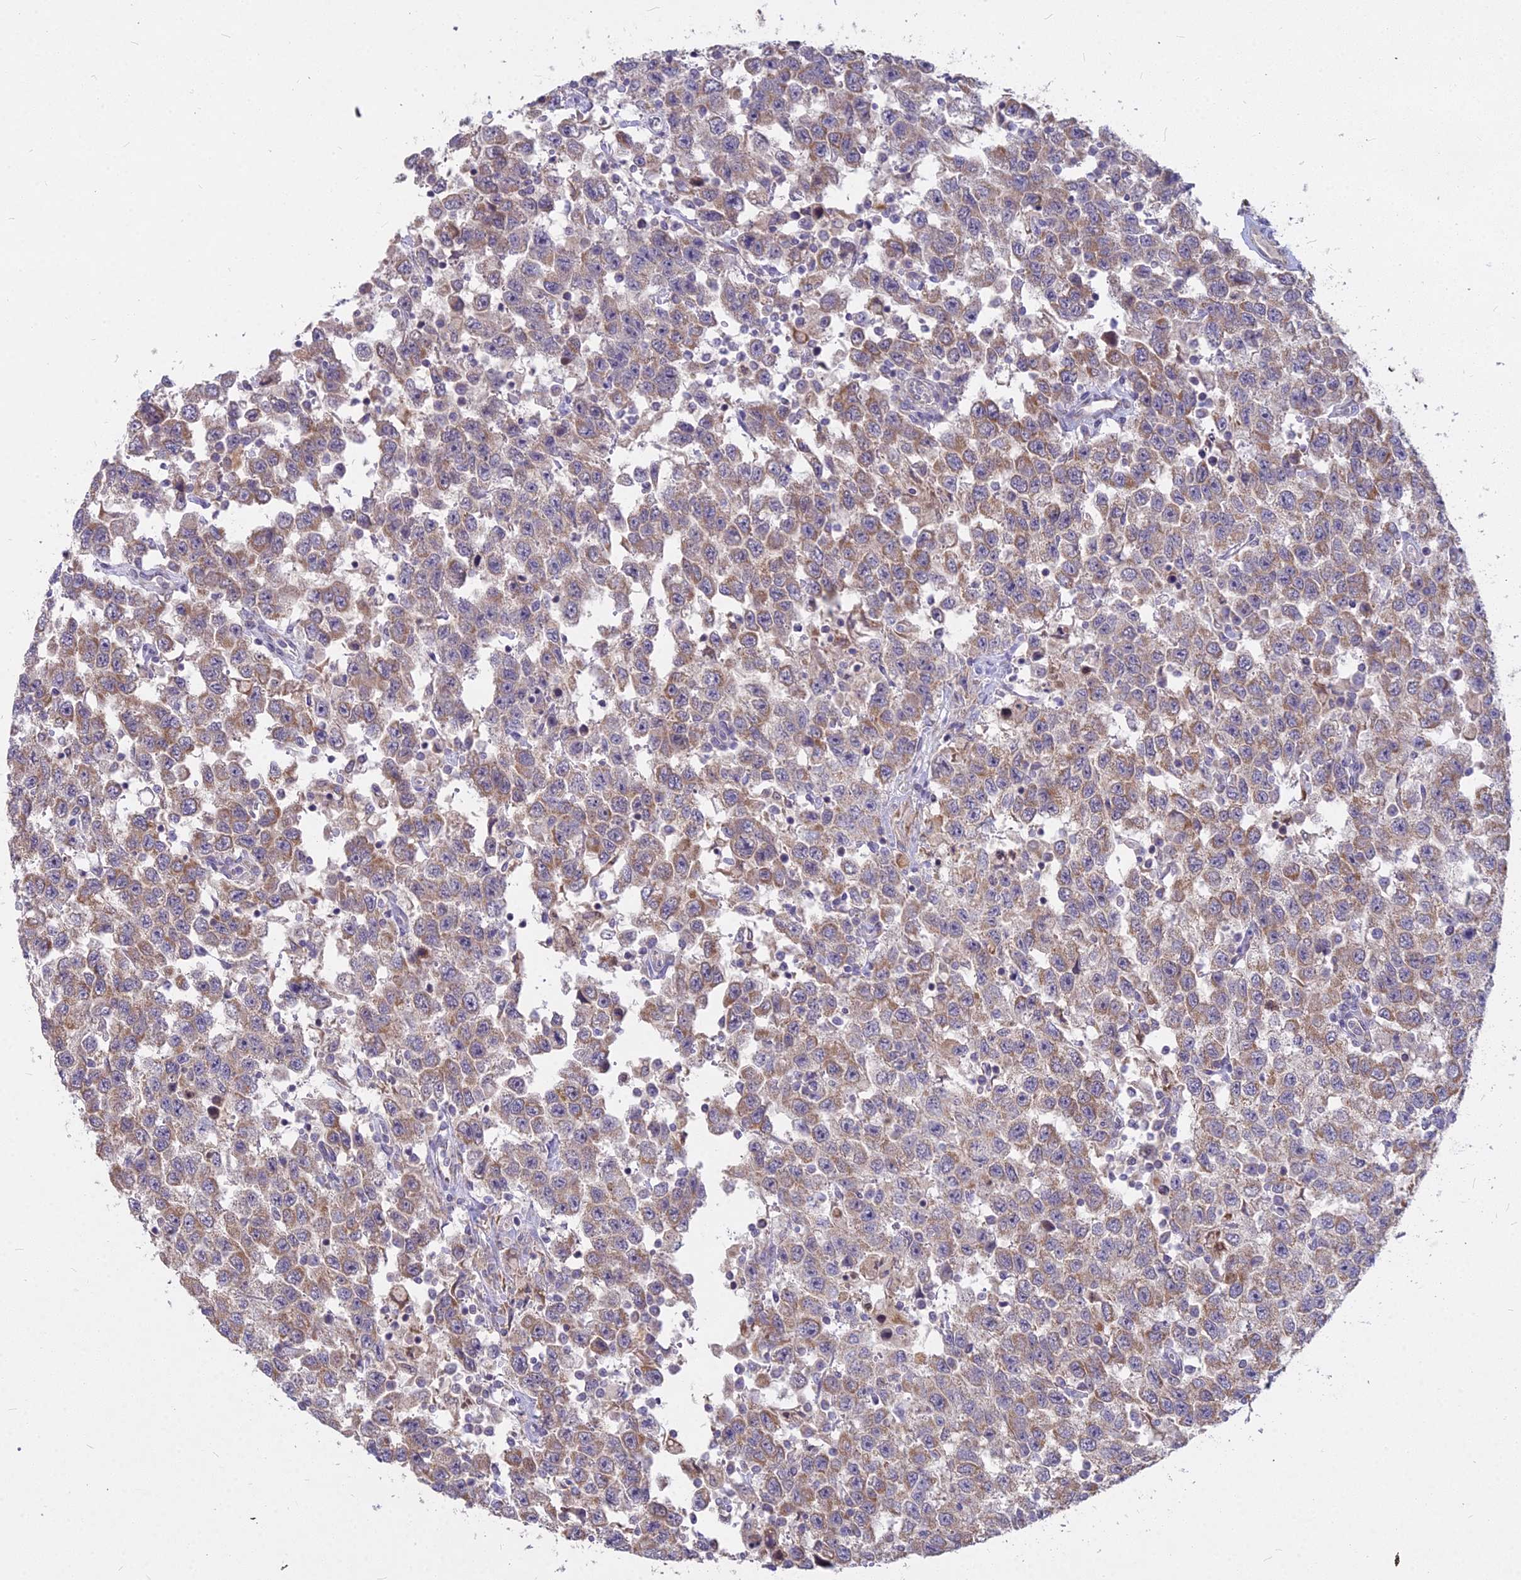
{"staining": {"intensity": "moderate", "quantity": ">75%", "location": "cytoplasmic/membranous"}, "tissue": "testis cancer", "cell_type": "Tumor cells", "image_type": "cancer", "snomed": [{"axis": "morphology", "description": "Seminoma, NOS"}, {"axis": "topography", "description": "Testis"}], "caption": "Protein expression analysis of testis cancer (seminoma) exhibits moderate cytoplasmic/membranous expression in about >75% of tumor cells.", "gene": "MICU2", "patient": {"sex": "male", "age": 41}}